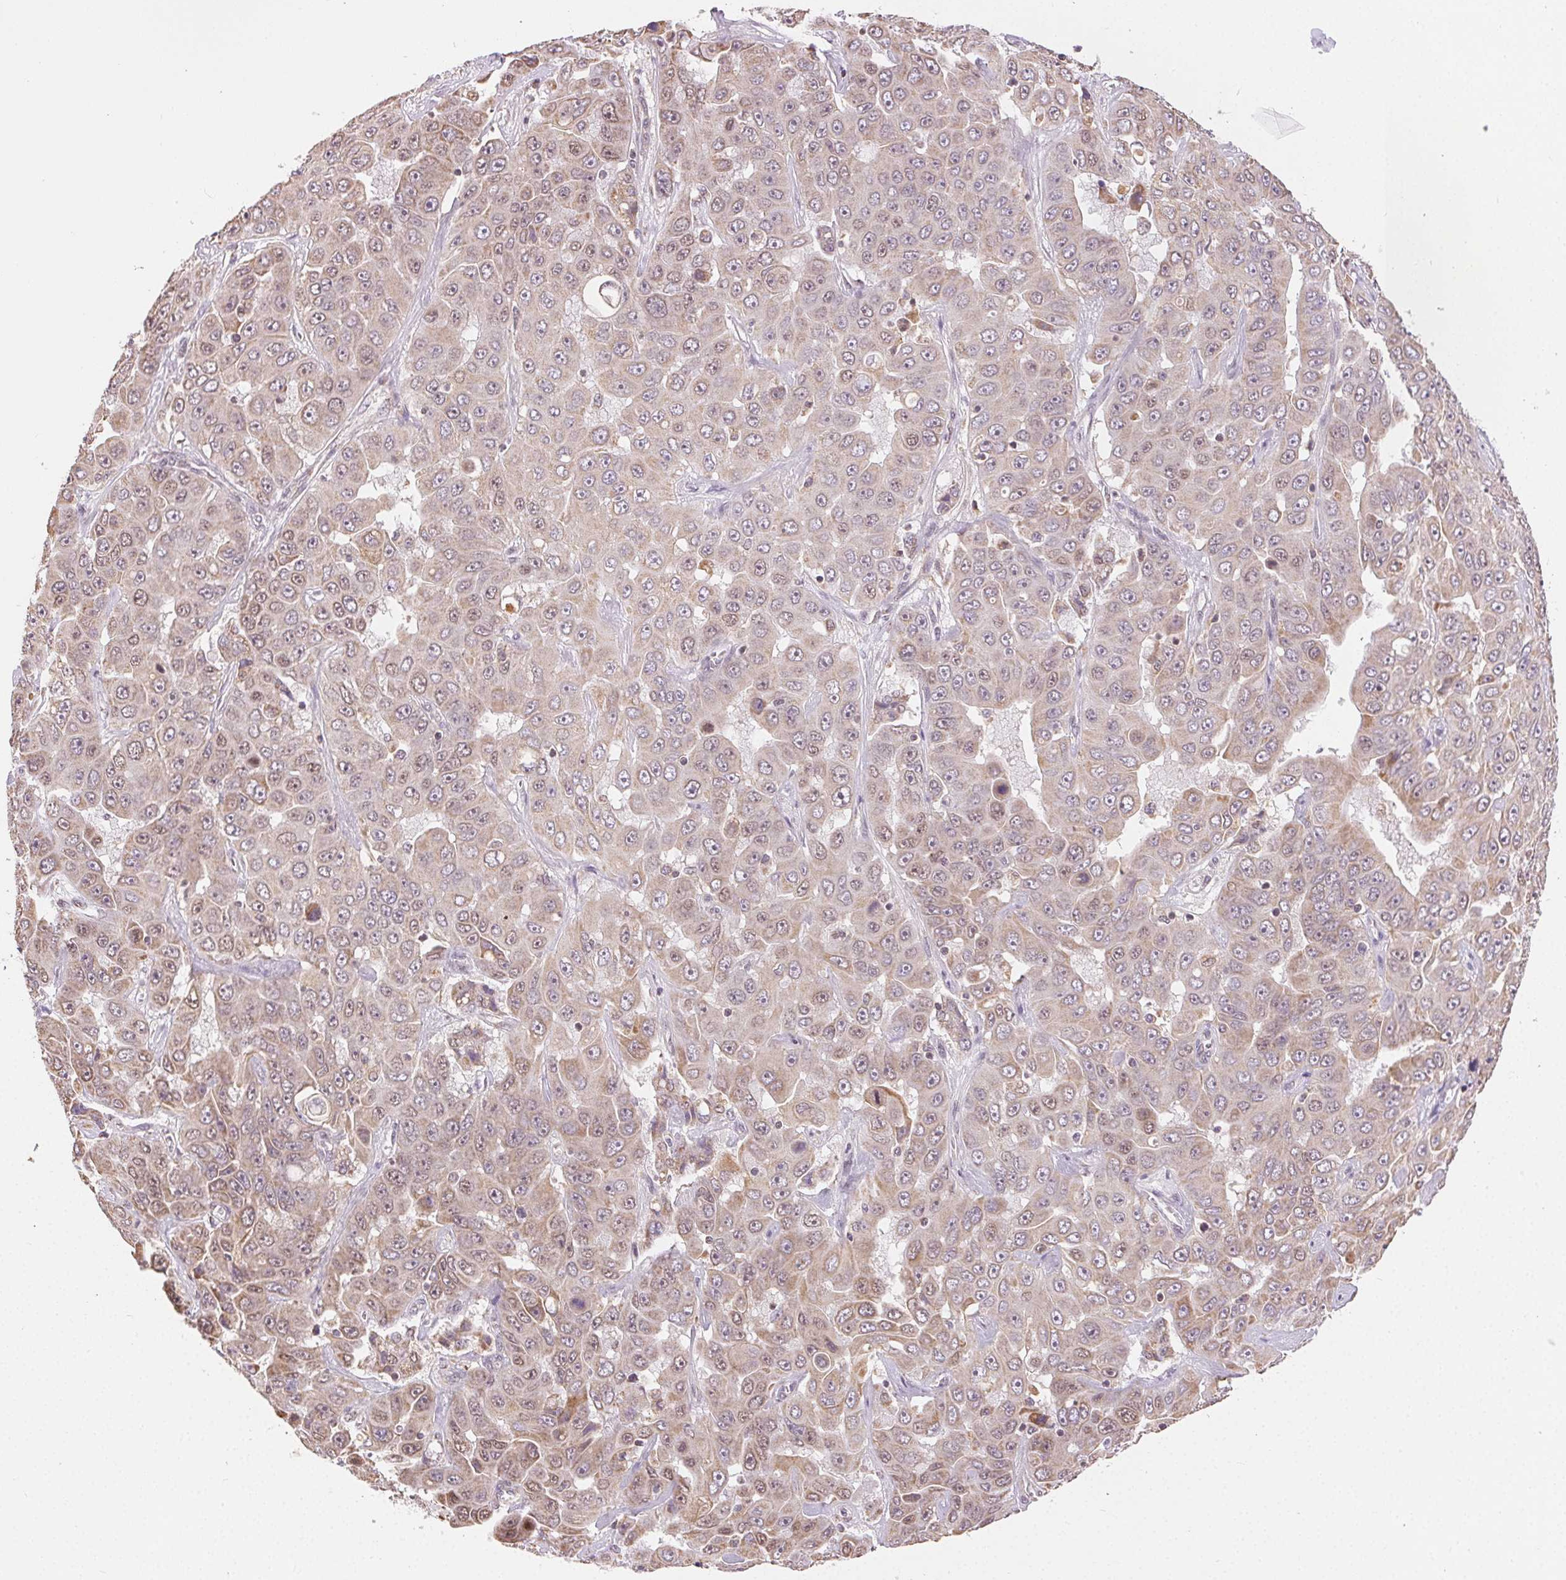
{"staining": {"intensity": "weak", "quantity": "25%-75%", "location": "cytoplasmic/membranous,nuclear"}, "tissue": "liver cancer", "cell_type": "Tumor cells", "image_type": "cancer", "snomed": [{"axis": "morphology", "description": "Cholangiocarcinoma"}, {"axis": "topography", "description": "Liver"}], "caption": "Brown immunohistochemical staining in human liver cancer (cholangiocarcinoma) exhibits weak cytoplasmic/membranous and nuclear positivity in approximately 25%-75% of tumor cells.", "gene": "PIWIL4", "patient": {"sex": "female", "age": 52}}